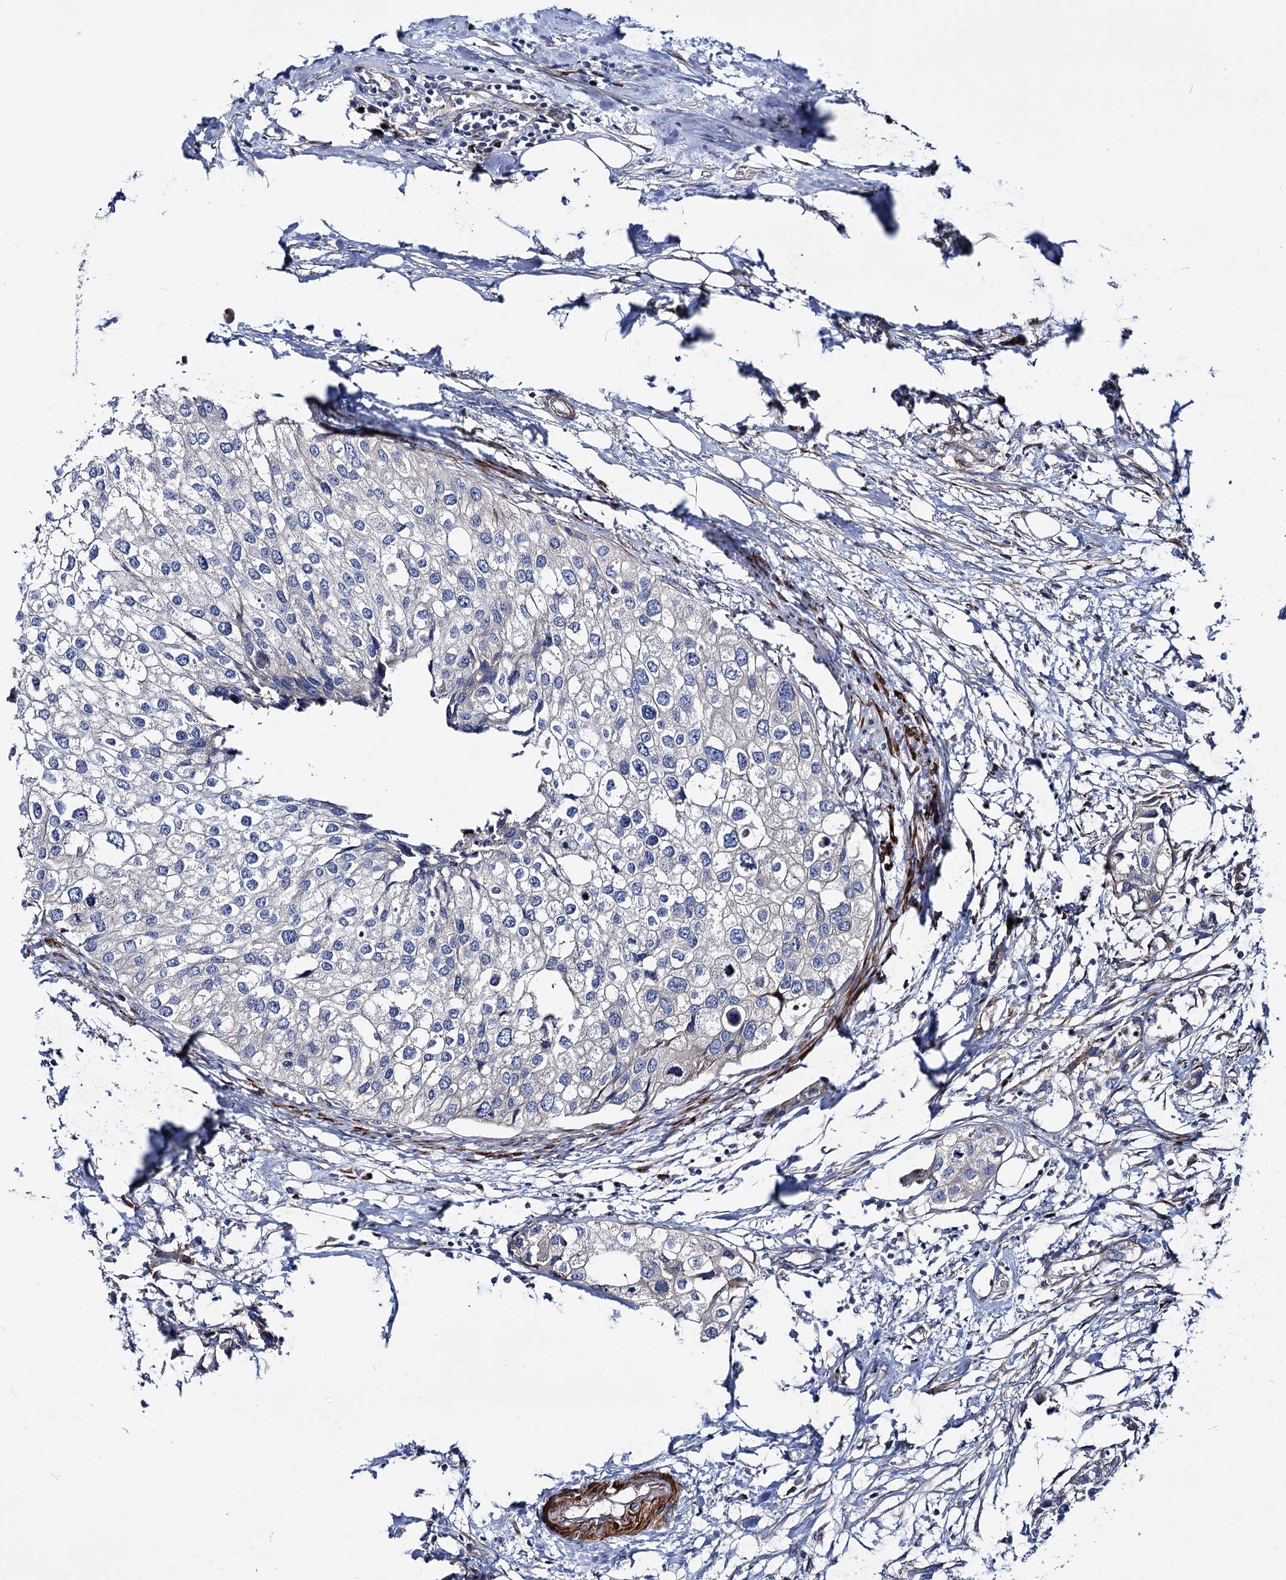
{"staining": {"intensity": "negative", "quantity": "none", "location": "none"}, "tissue": "urothelial cancer", "cell_type": "Tumor cells", "image_type": "cancer", "snomed": [{"axis": "morphology", "description": "Urothelial carcinoma, High grade"}, {"axis": "topography", "description": "Urinary bladder"}], "caption": "IHC histopathology image of urothelial carcinoma (high-grade) stained for a protein (brown), which reveals no positivity in tumor cells.", "gene": "THAP9", "patient": {"sex": "male", "age": 64}}